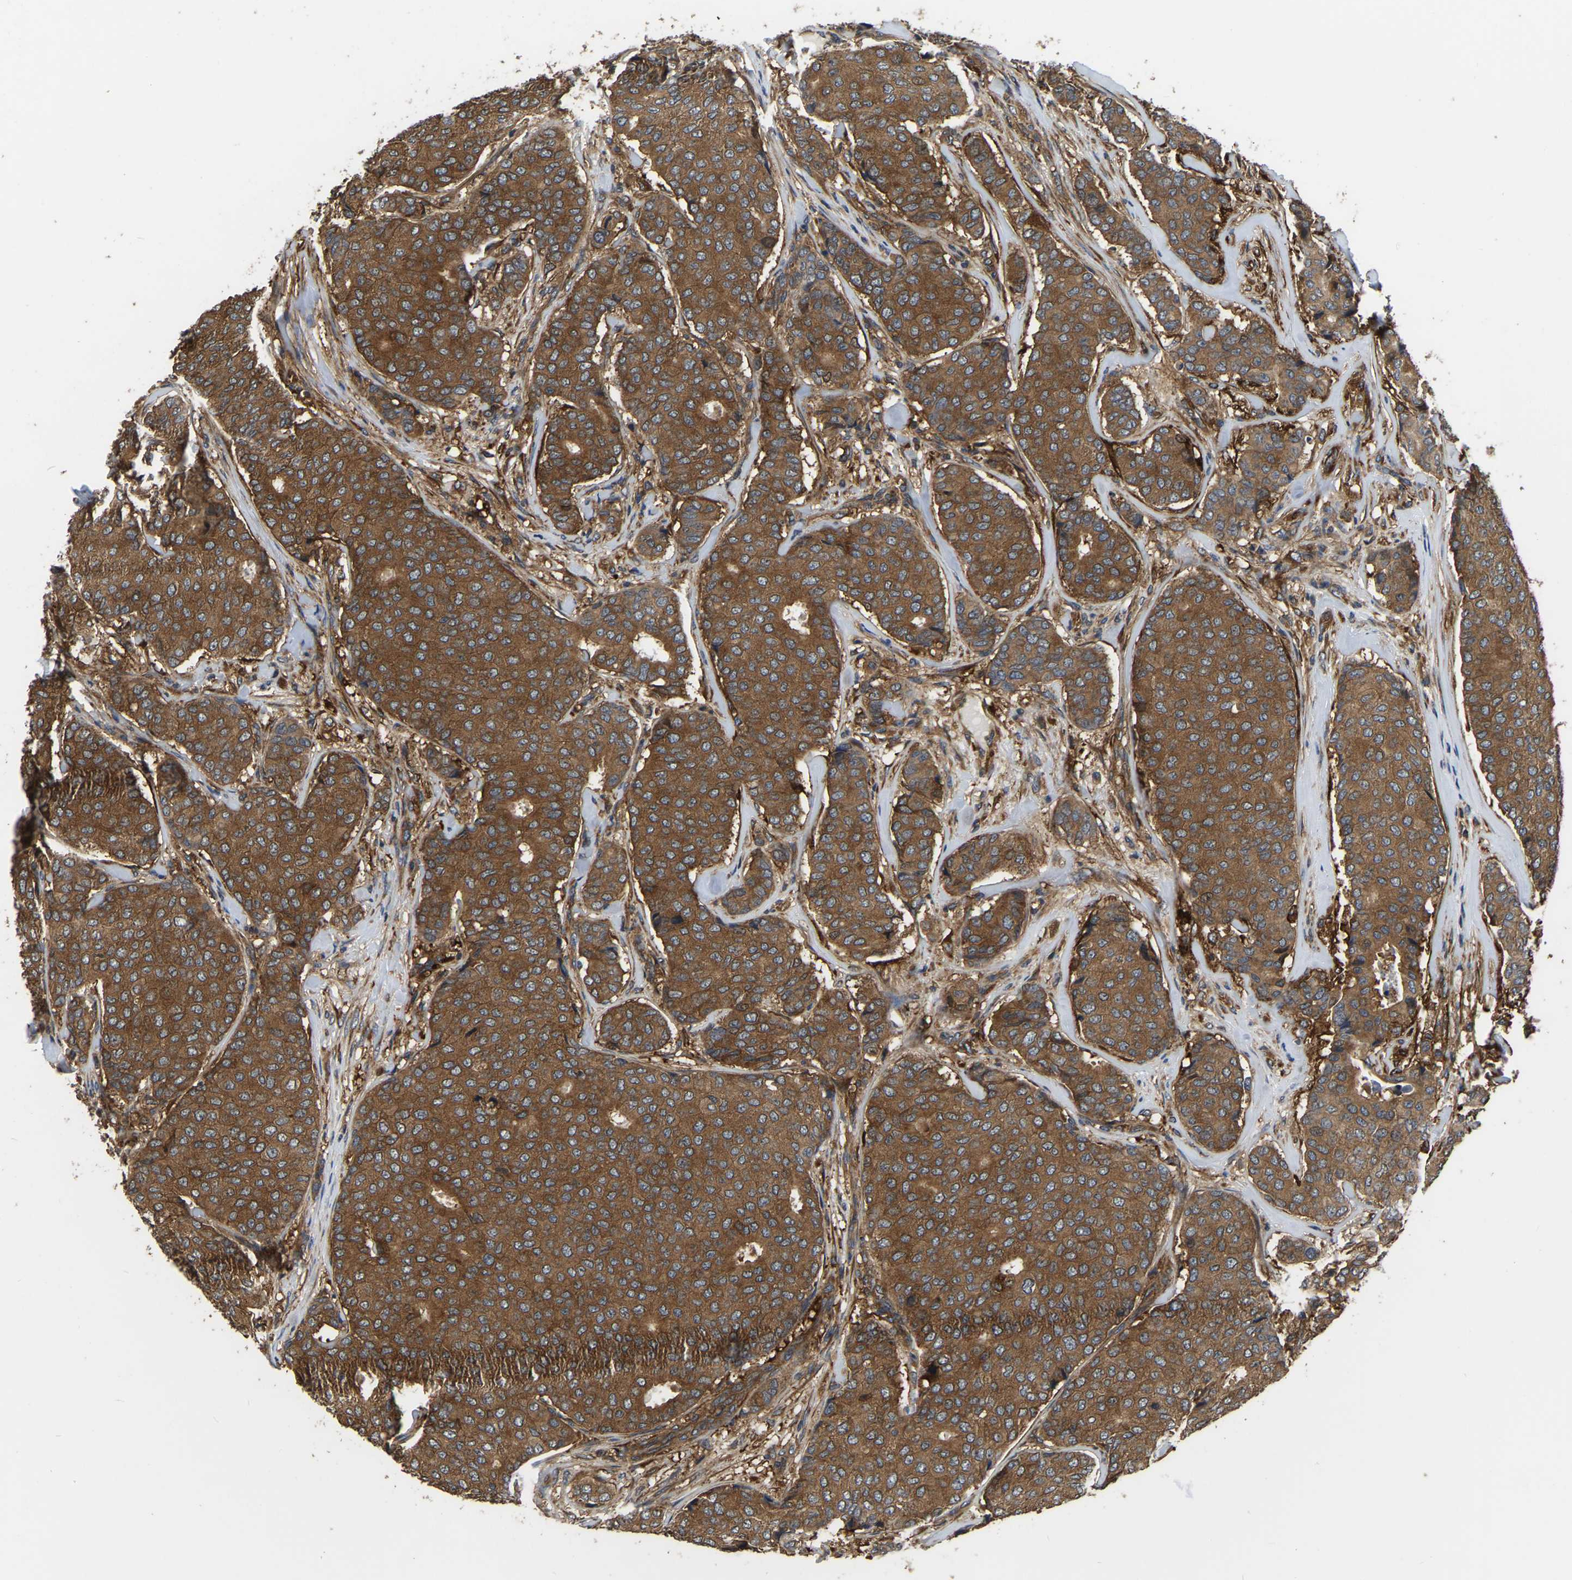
{"staining": {"intensity": "moderate", "quantity": ">75%", "location": "cytoplasmic/membranous"}, "tissue": "breast cancer", "cell_type": "Tumor cells", "image_type": "cancer", "snomed": [{"axis": "morphology", "description": "Duct carcinoma"}, {"axis": "topography", "description": "Breast"}], "caption": "DAB immunohistochemical staining of human breast cancer shows moderate cytoplasmic/membranous protein expression in about >75% of tumor cells. (DAB = brown stain, brightfield microscopy at high magnification).", "gene": "GARS1", "patient": {"sex": "female", "age": 75}}